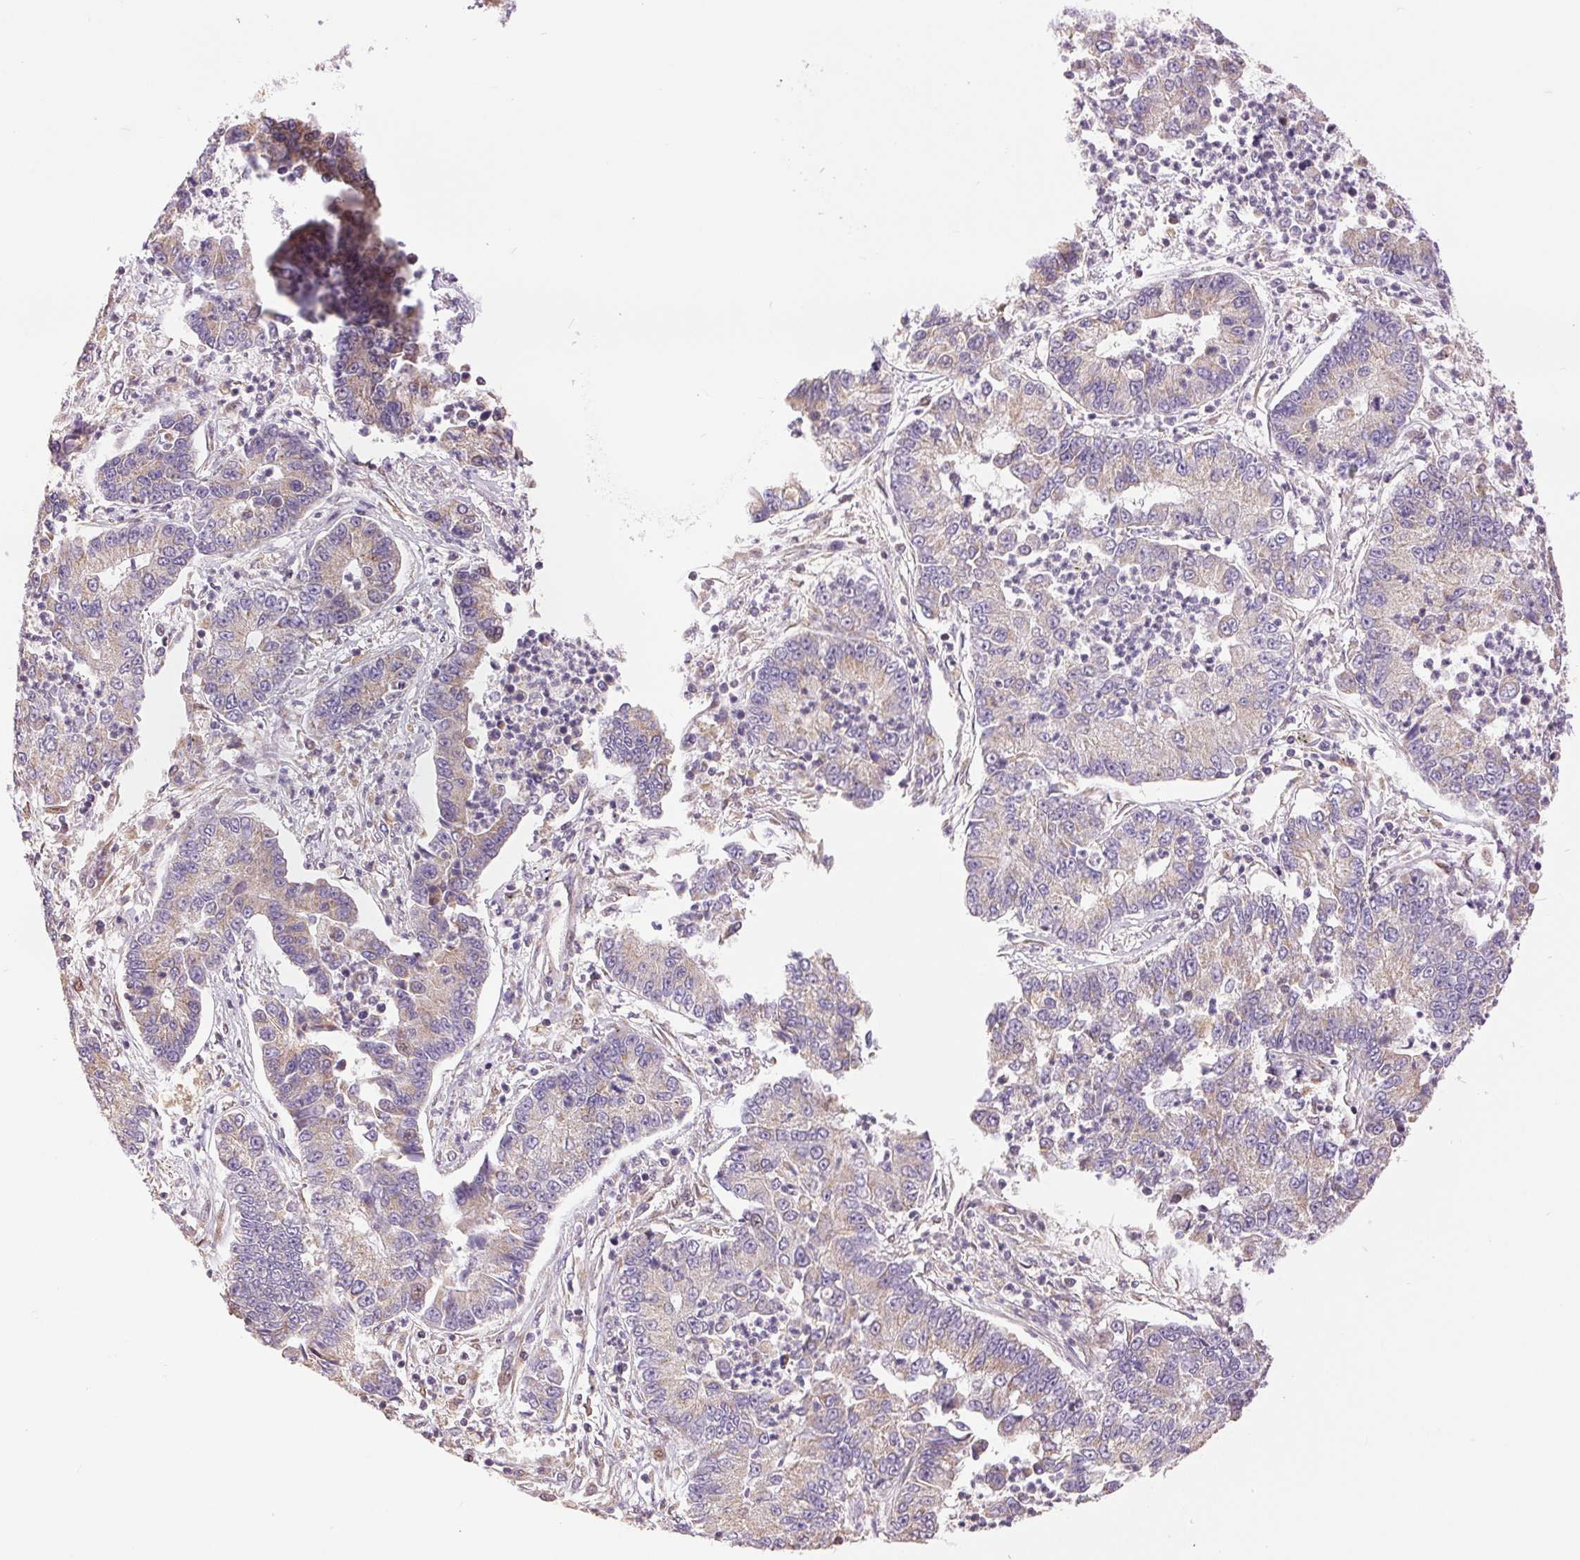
{"staining": {"intensity": "negative", "quantity": "none", "location": "none"}, "tissue": "lung cancer", "cell_type": "Tumor cells", "image_type": "cancer", "snomed": [{"axis": "morphology", "description": "Adenocarcinoma, NOS"}, {"axis": "topography", "description": "Lung"}], "caption": "Protein analysis of lung adenocarcinoma exhibits no significant expression in tumor cells.", "gene": "DGUOK", "patient": {"sex": "female", "age": 57}}